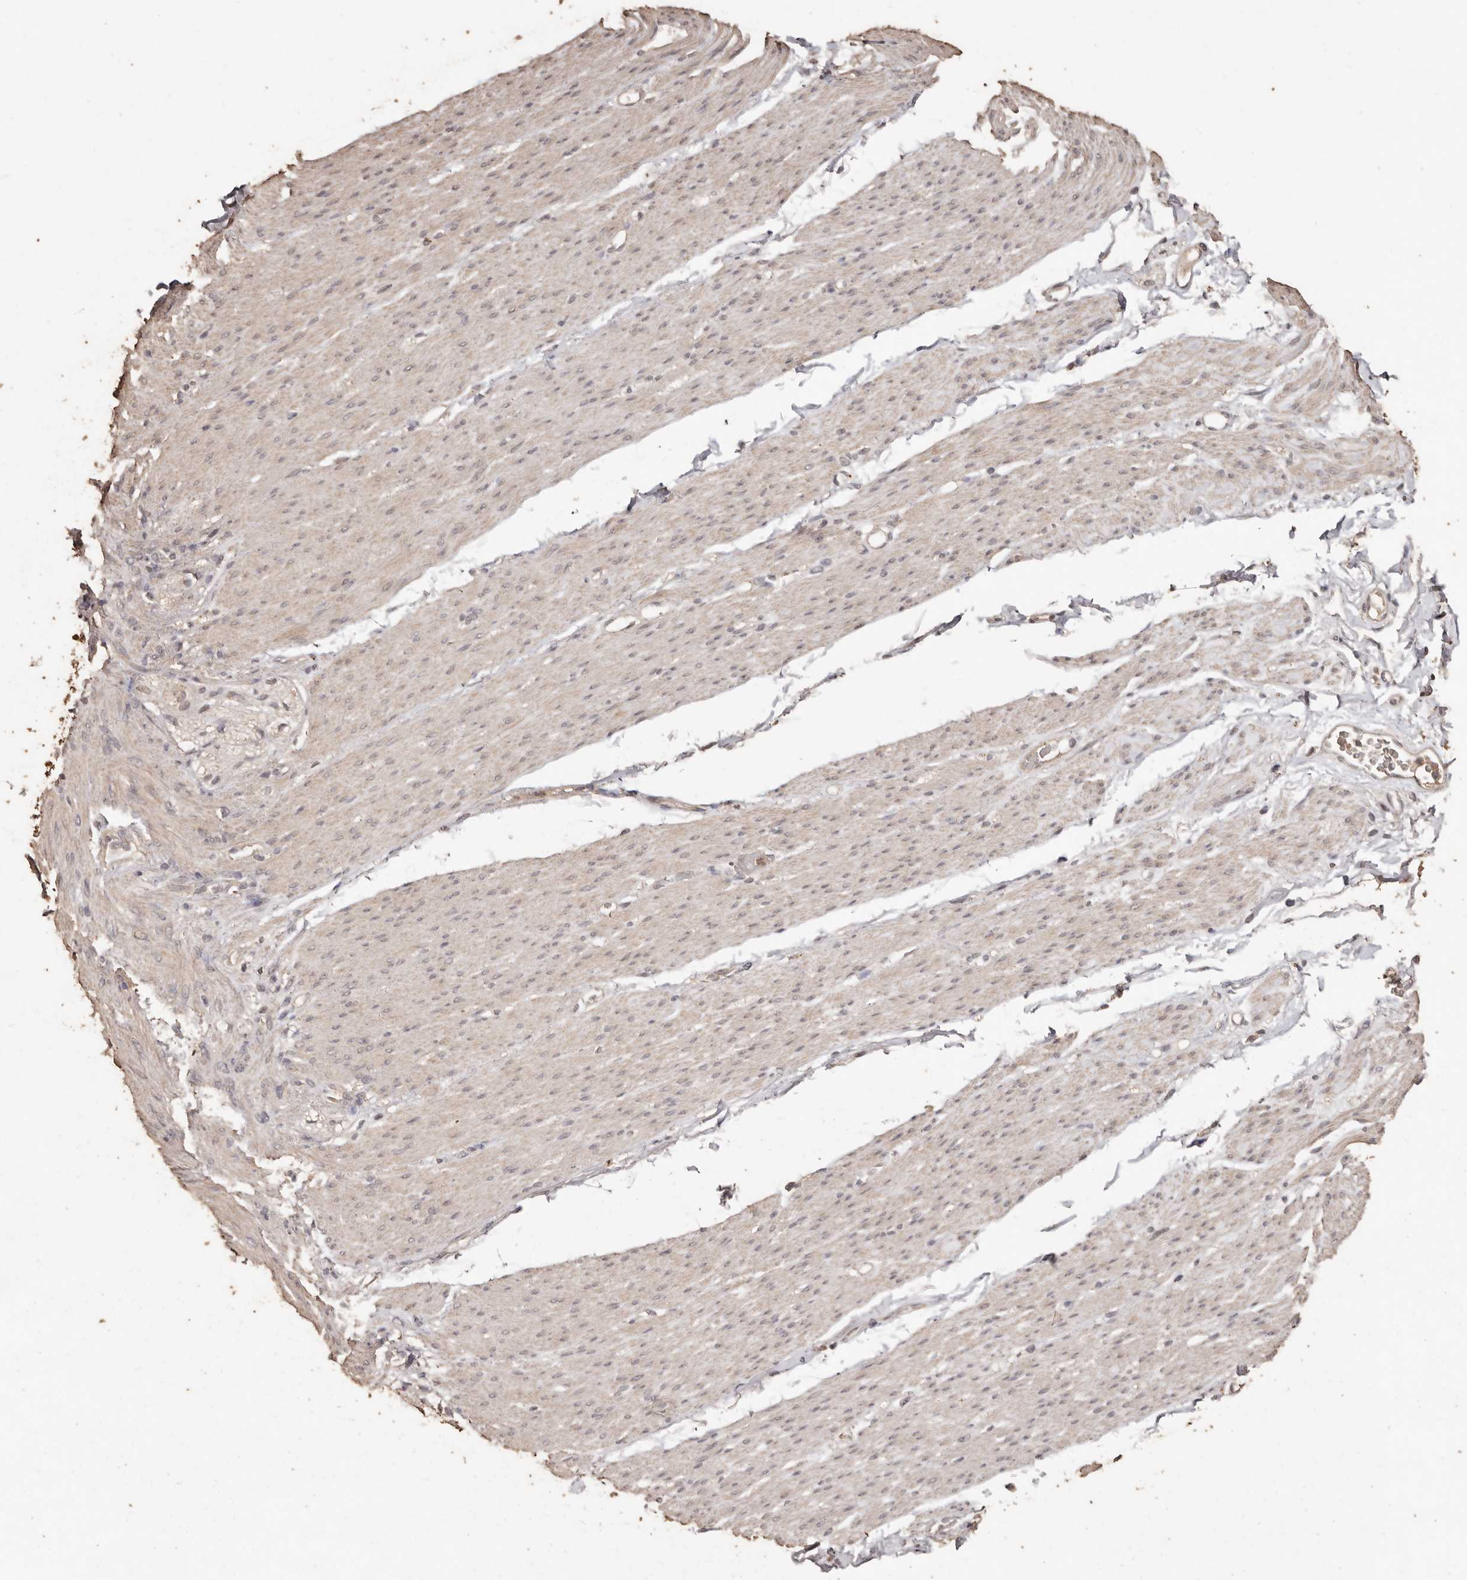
{"staining": {"intensity": "weak", "quantity": "25%-75%", "location": "cytoplasmic/membranous"}, "tissue": "smooth muscle", "cell_type": "Smooth muscle cells", "image_type": "normal", "snomed": [{"axis": "morphology", "description": "Normal tissue, NOS"}, {"axis": "topography", "description": "Colon"}, {"axis": "topography", "description": "Peripheral nerve tissue"}], "caption": "The histopathology image reveals staining of unremarkable smooth muscle, revealing weak cytoplasmic/membranous protein positivity (brown color) within smooth muscle cells. (Stains: DAB in brown, nuclei in blue, Microscopy: brightfield microscopy at high magnification).", "gene": "PKDCC", "patient": {"sex": "female", "age": 61}}